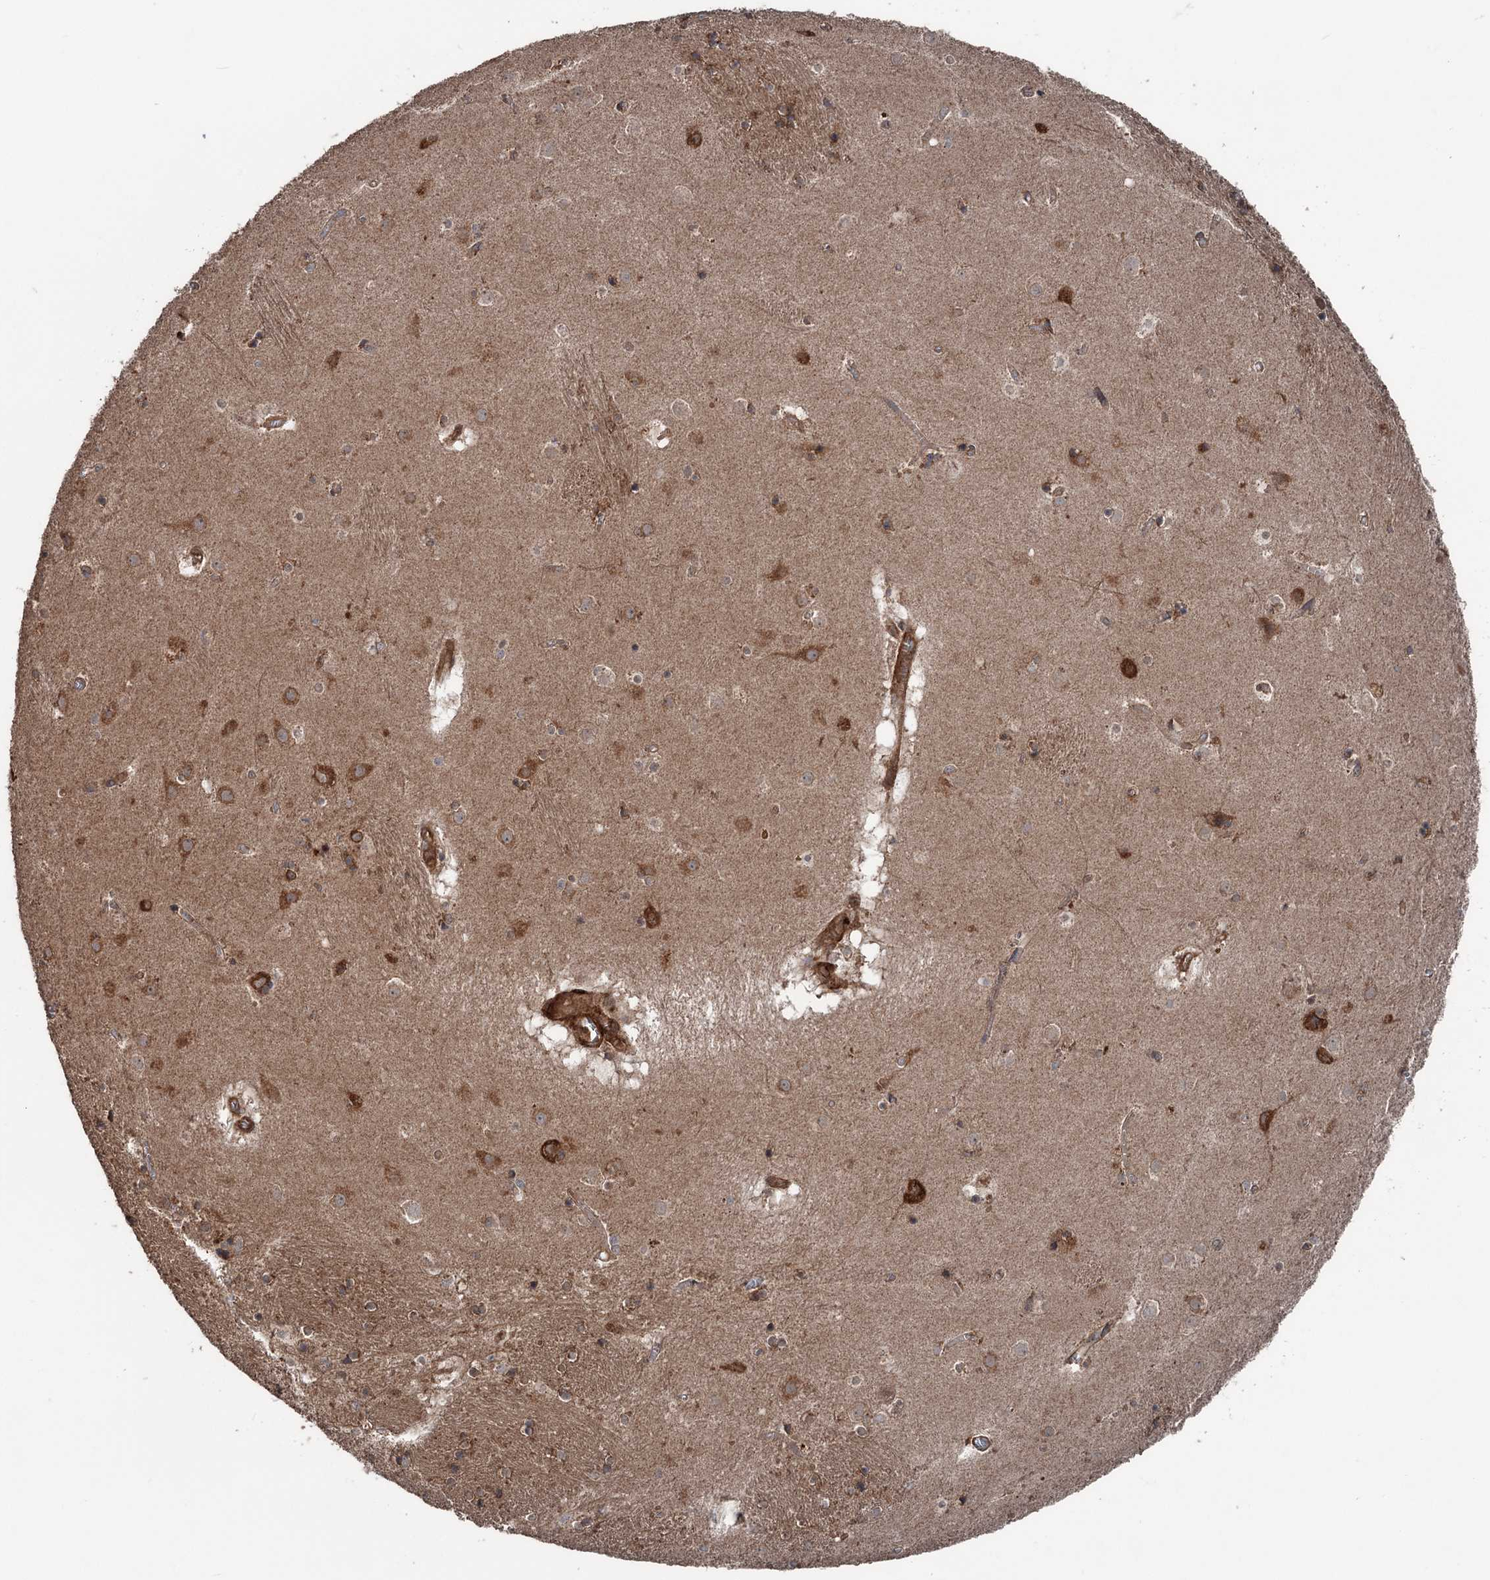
{"staining": {"intensity": "moderate", "quantity": "25%-75%", "location": "cytoplasmic/membranous"}, "tissue": "caudate", "cell_type": "Glial cells", "image_type": "normal", "snomed": [{"axis": "morphology", "description": "Normal tissue, NOS"}, {"axis": "topography", "description": "Lateral ventricle wall"}], "caption": "Protein expression analysis of benign caudate reveals moderate cytoplasmic/membranous staining in about 25%-75% of glial cells.", "gene": "RNF214", "patient": {"sex": "male", "age": 70}}